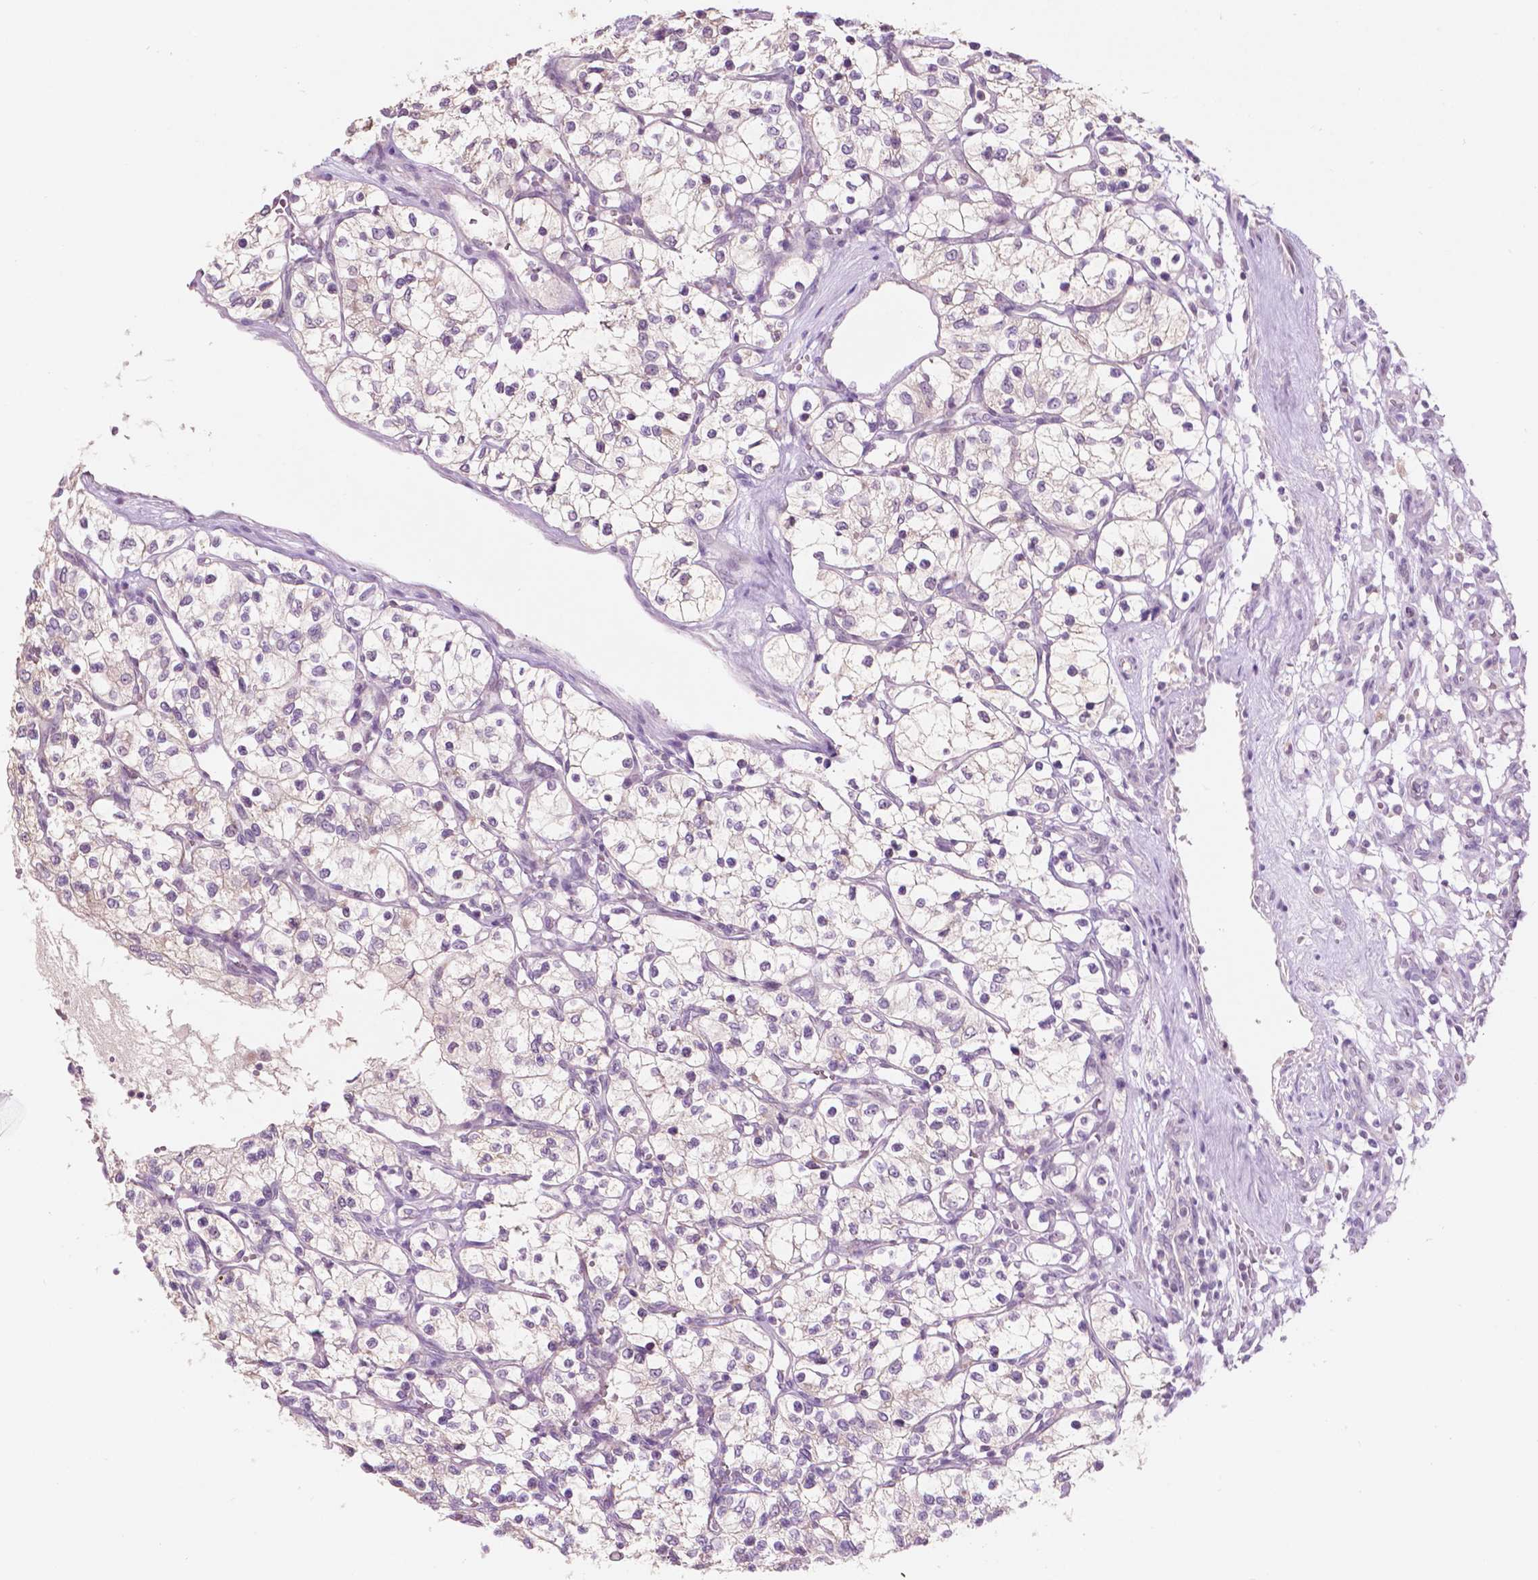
{"staining": {"intensity": "negative", "quantity": "none", "location": "none"}, "tissue": "renal cancer", "cell_type": "Tumor cells", "image_type": "cancer", "snomed": [{"axis": "morphology", "description": "Adenocarcinoma, NOS"}, {"axis": "topography", "description": "Kidney"}], "caption": "Immunohistochemical staining of human adenocarcinoma (renal) reveals no significant positivity in tumor cells.", "gene": "TM6SF2", "patient": {"sex": "female", "age": 69}}